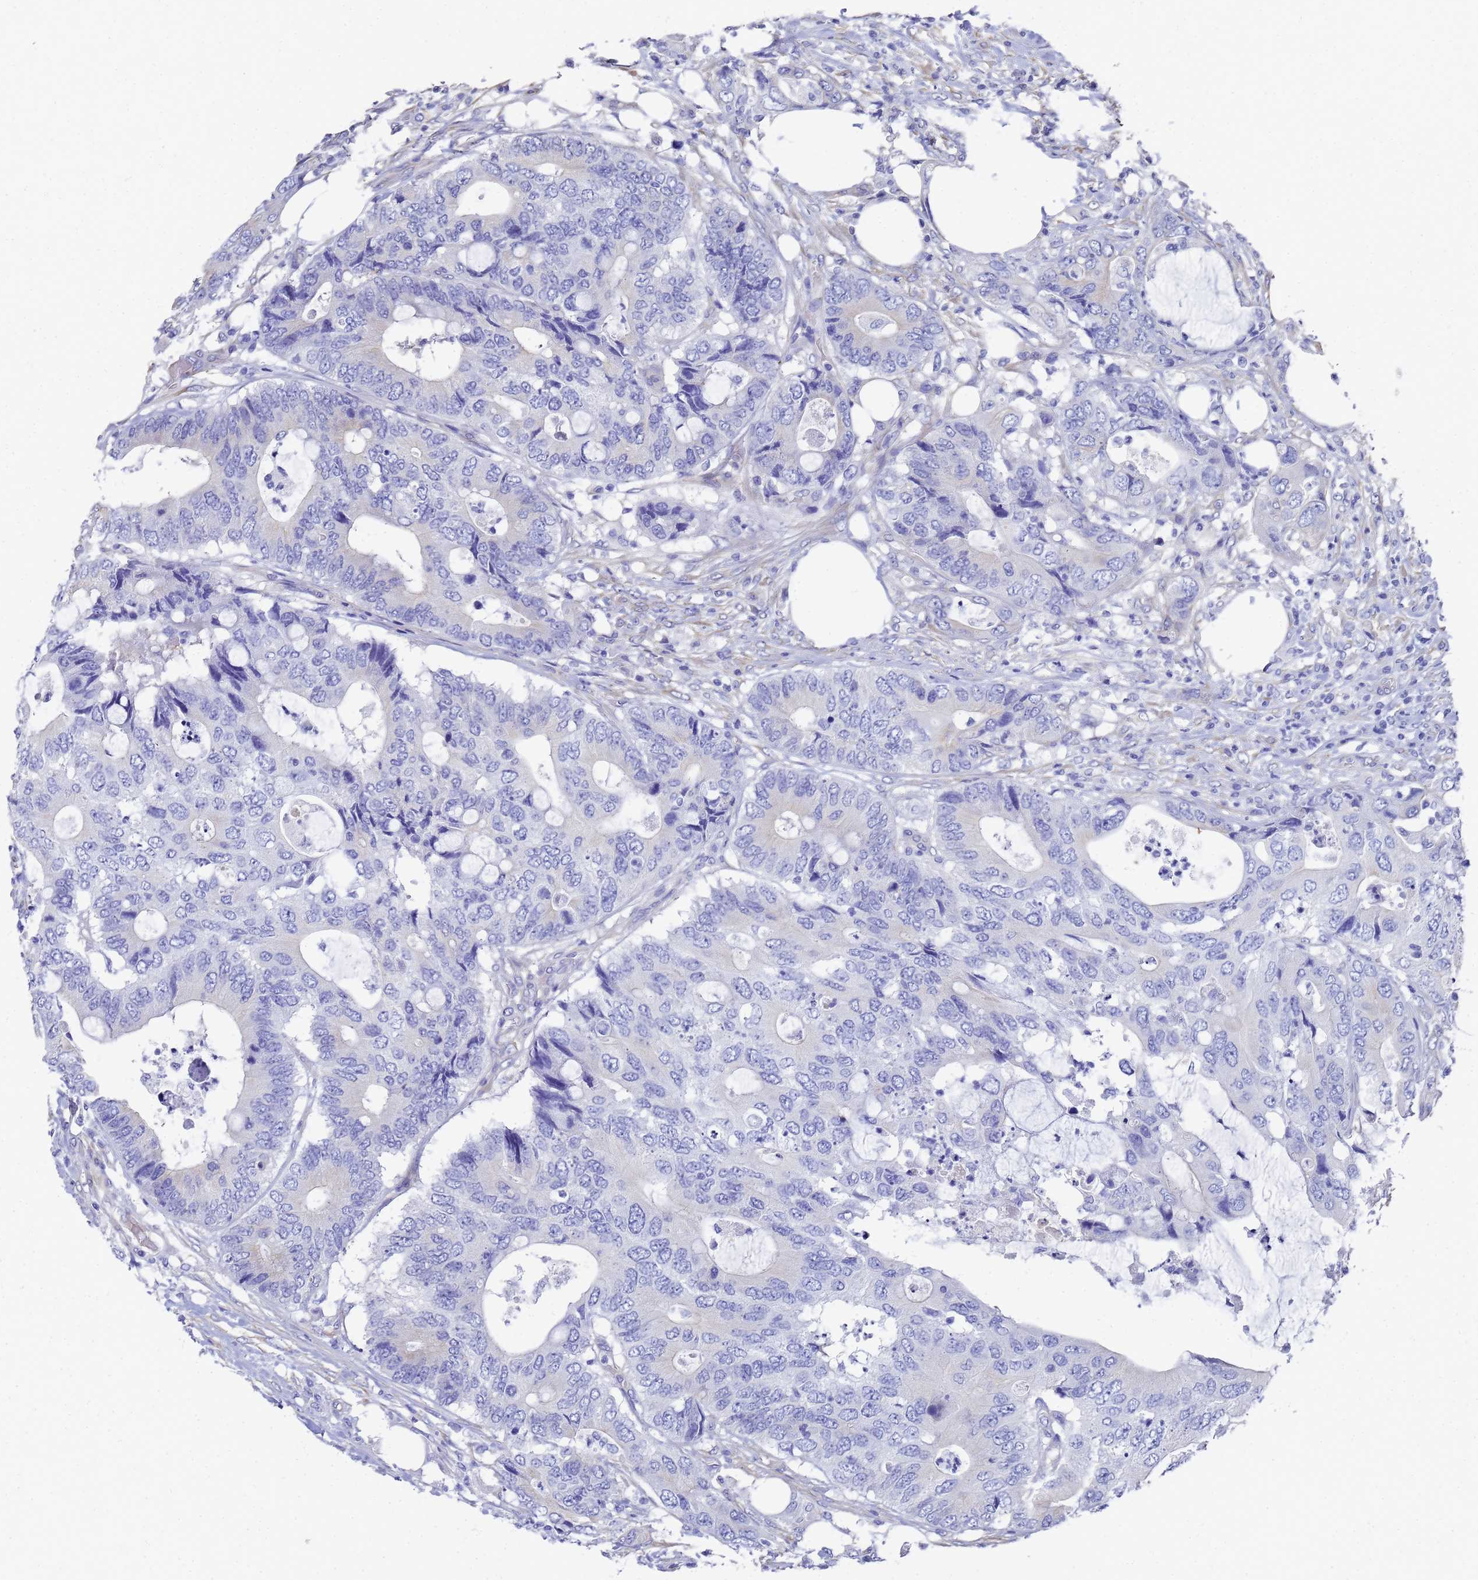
{"staining": {"intensity": "negative", "quantity": "none", "location": "none"}, "tissue": "colorectal cancer", "cell_type": "Tumor cells", "image_type": "cancer", "snomed": [{"axis": "morphology", "description": "Adenocarcinoma, NOS"}, {"axis": "topography", "description": "Colon"}], "caption": "DAB immunohistochemical staining of colorectal adenocarcinoma demonstrates no significant positivity in tumor cells.", "gene": "TUBB1", "patient": {"sex": "male", "age": 71}}